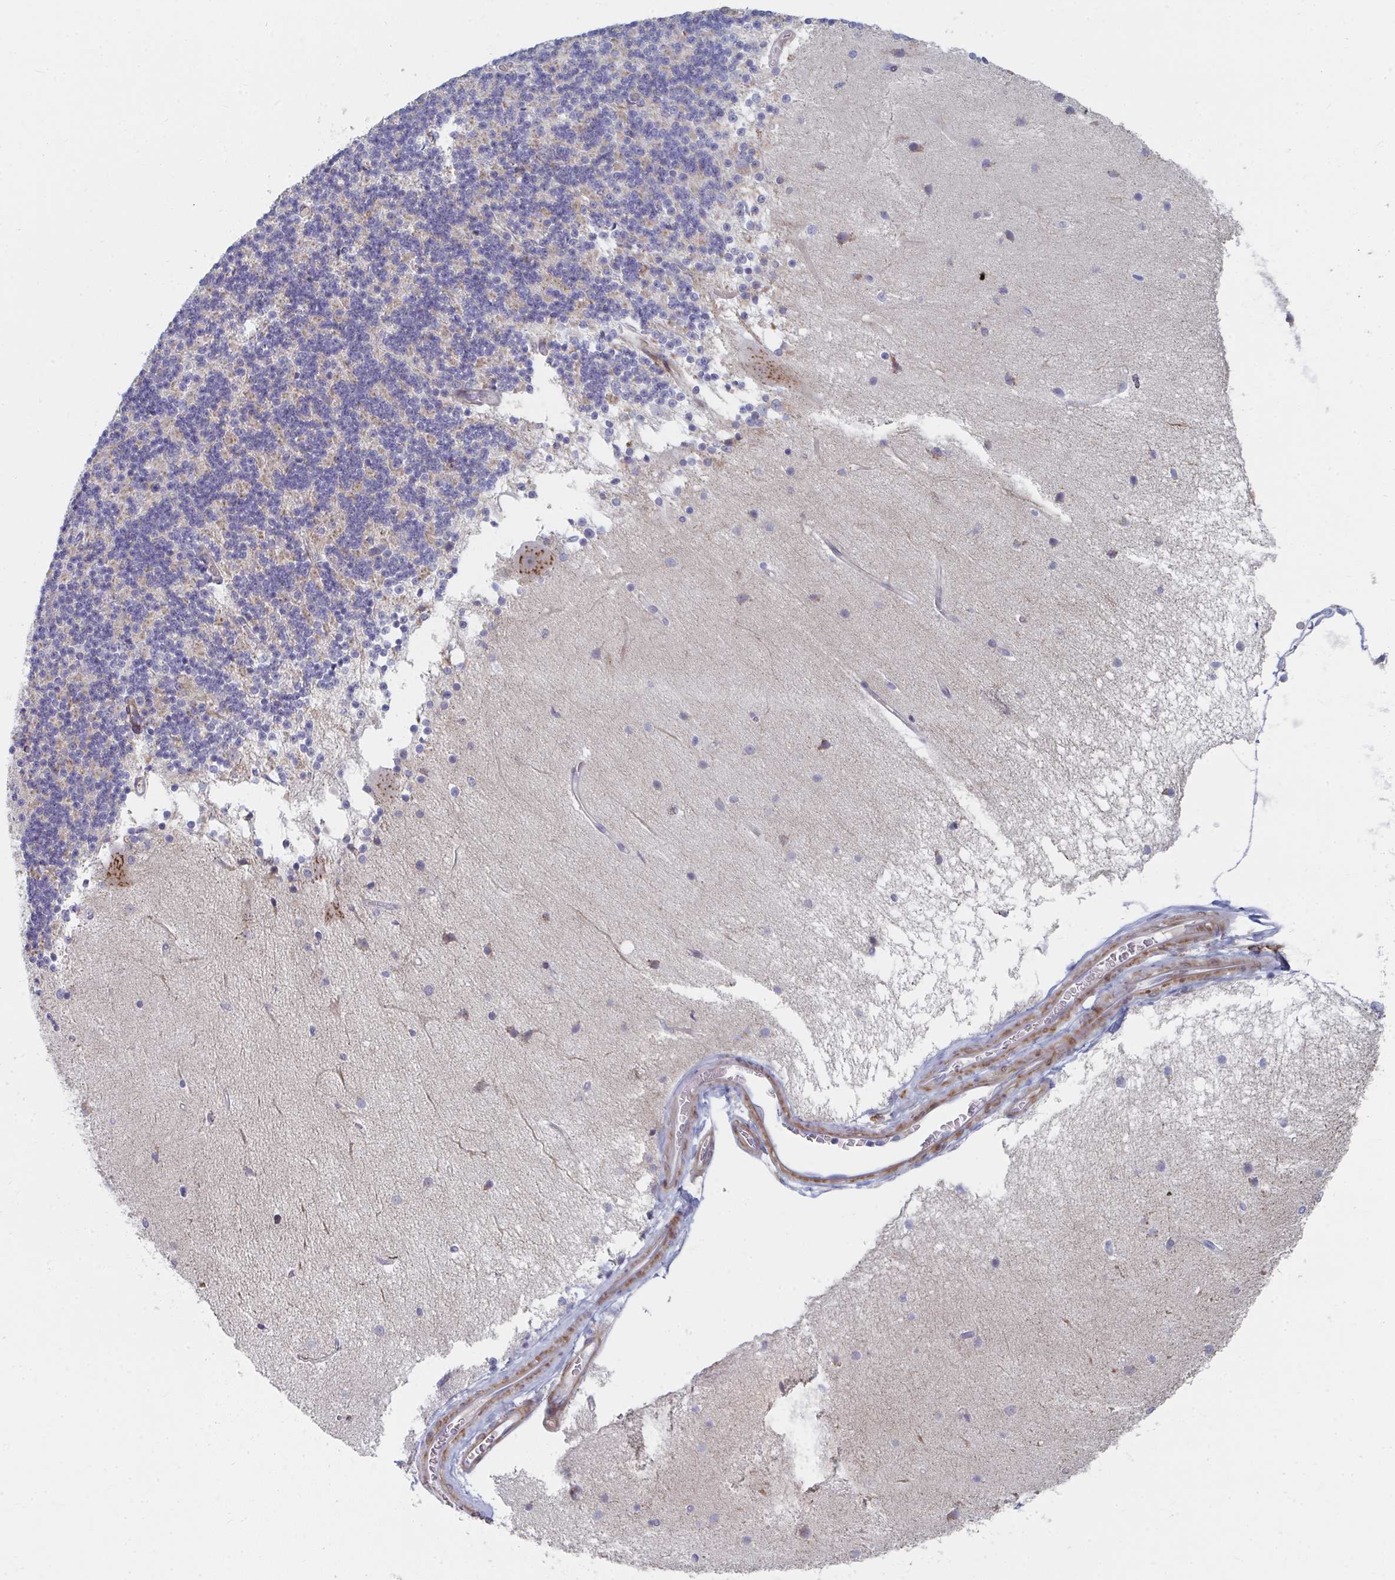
{"staining": {"intensity": "weak", "quantity": "<25%", "location": "cytoplasmic/membranous"}, "tissue": "cerebellum", "cell_type": "Cells in granular layer", "image_type": "normal", "snomed": [{"axis": "morphology", "description": "Normal tissue, NOS"}, {"axis": "topography", "description": "Cerebellum"}], "caption": "Immunohistochemistry (IHC) of normal human cerebellum displays no staining in cells in granular layer.", "gene": "PSMG1", "patient": {"sex": "female", "age": 54}}